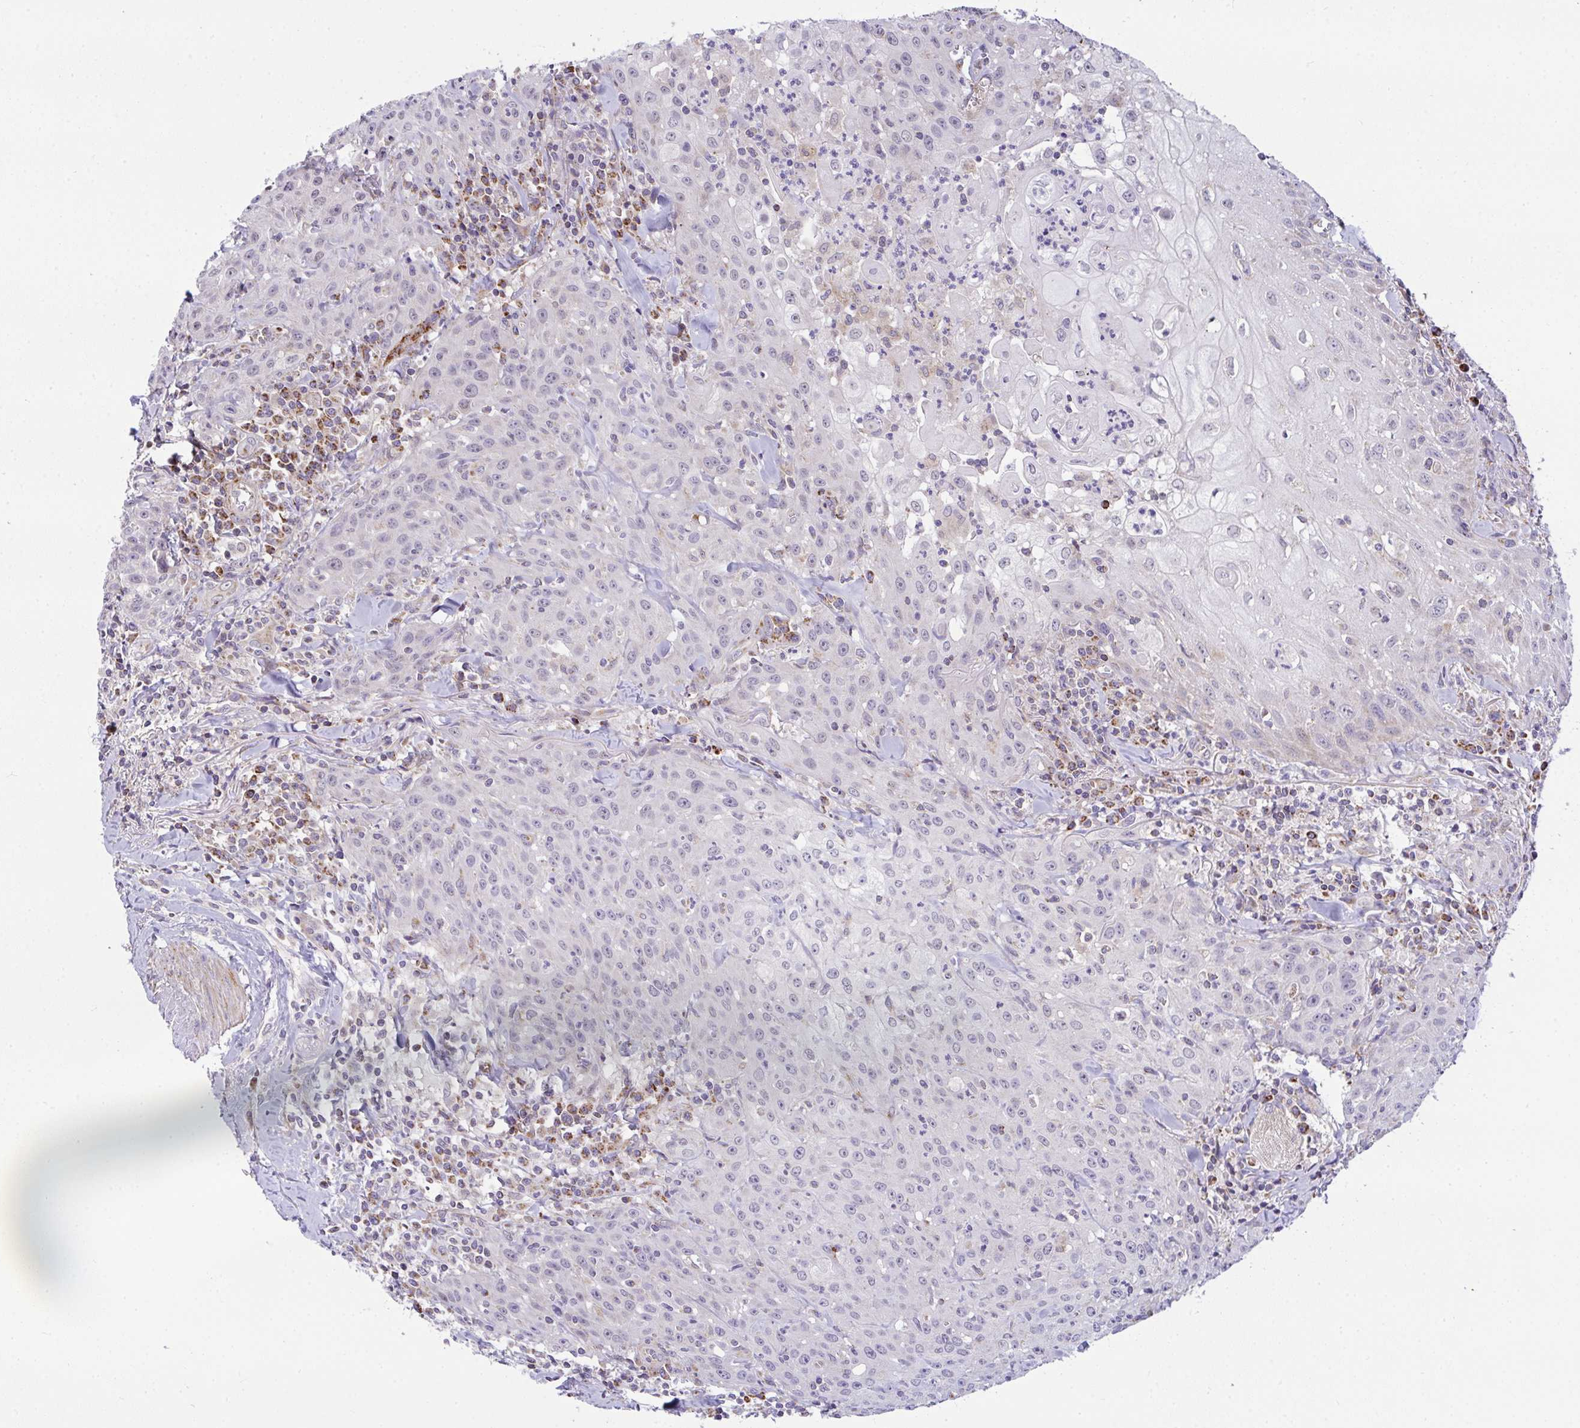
{"staining": {"intensity": "moderate", "quantity": "<25%", "location": "cytoplasmic/membranous"}, "tissue": "head and neck cancer", "cell_type": "Tumor cells", "image_type": "cancer", "snomed": [{"axis": "morphology", "description": "Normal tissue, NOS"}, {"axis": "morphology", "description": "Squamous cell carcinoma, NOS"}, {"axis": "topography", "description": "Oral tissue"}, {"axis": "topography", "description": "Head-Neck"}], "caption": "High-magnification brightfield microscopy of head and neck cancer stained with DAB (3,3'-diaminobenzidine) (brown) and counterstained with hematoxylin (blue). tumor cells exhibit moderate cytoplasmic/membranous expression is appreciated in about<25% of cells. (DAB = brown stain, brightfield microscopy at high magnification).", "gene": "SRRM4", "patient": {"sex": "female", "age": 70}}